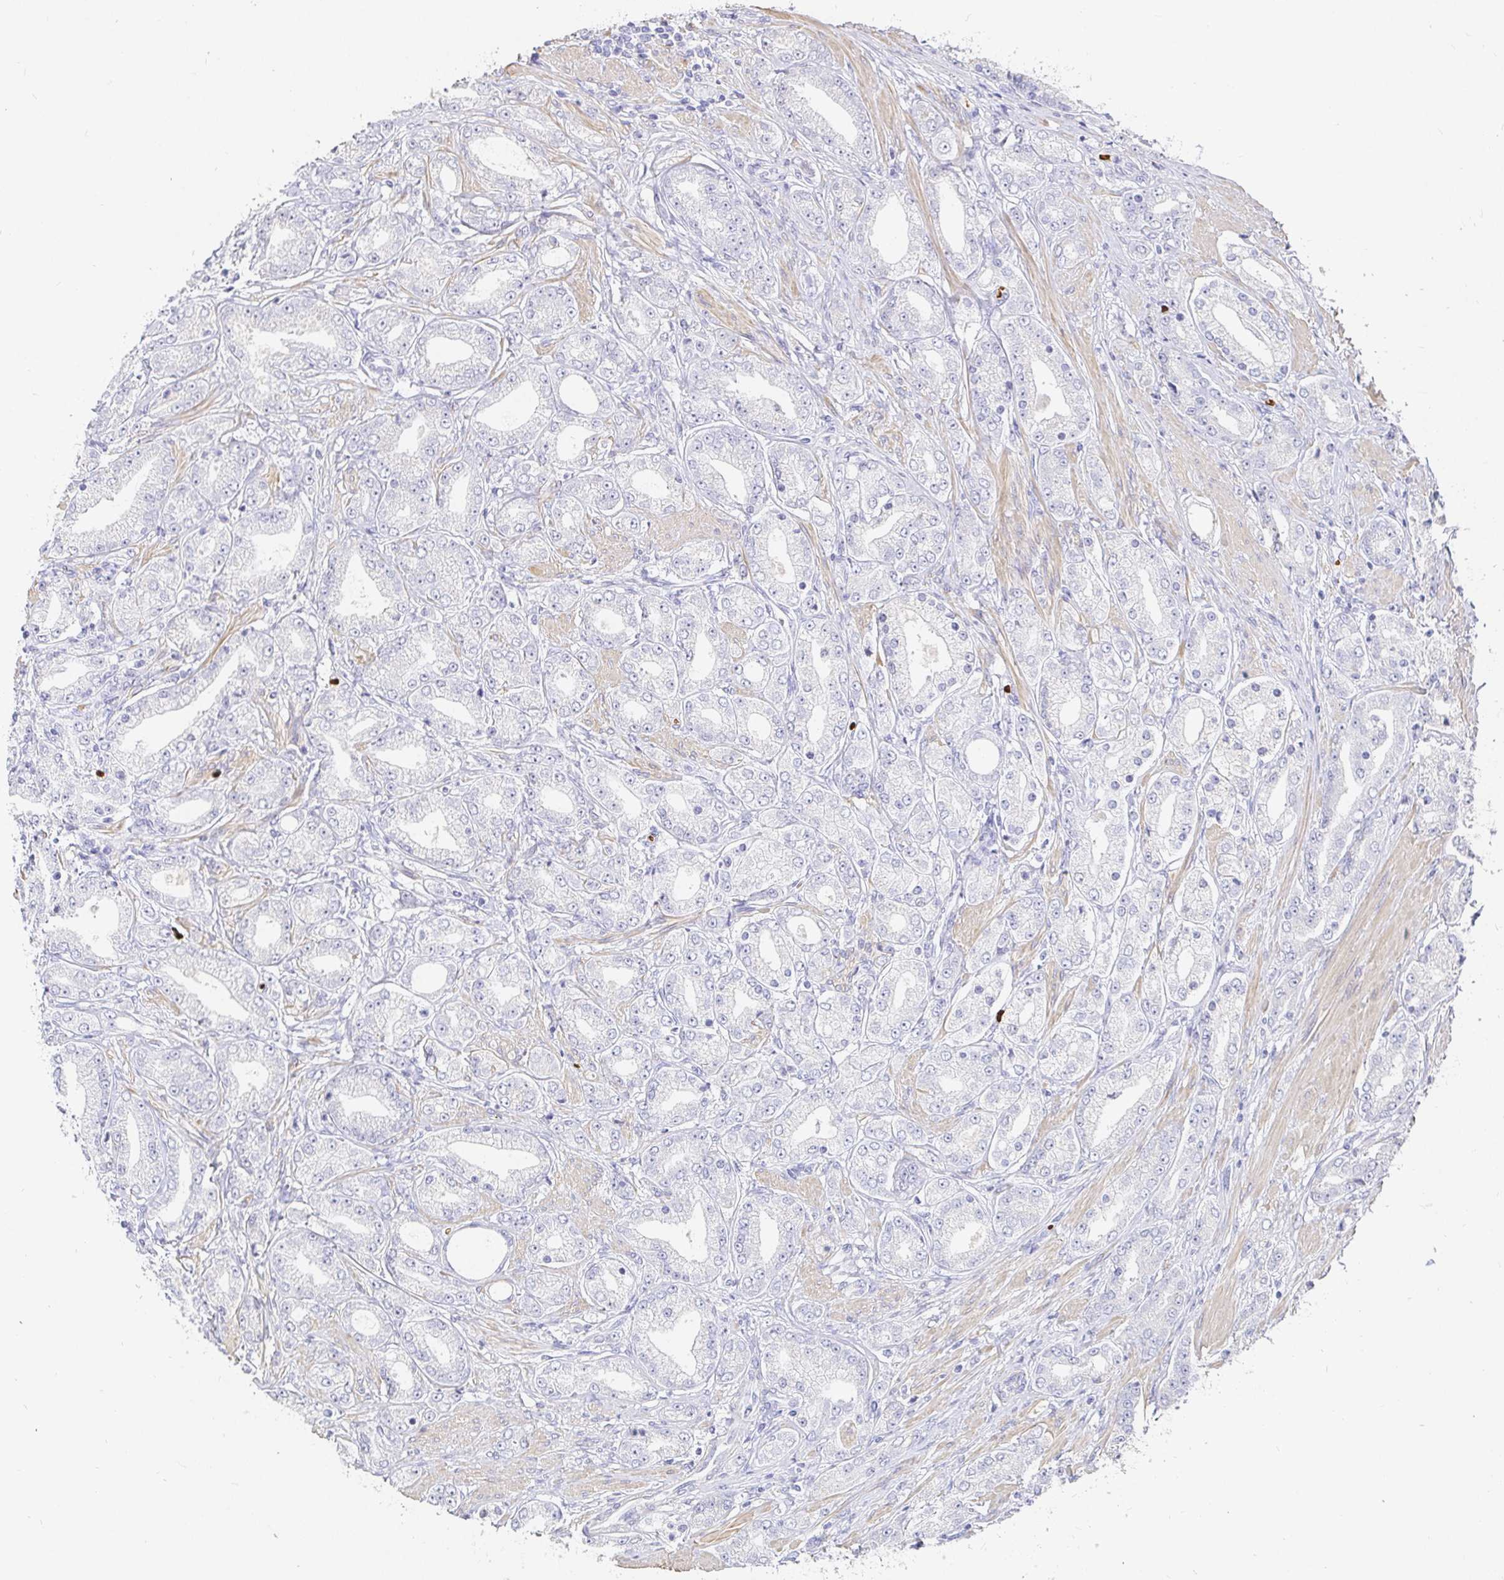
{"staining": {"intensity": "negative", "quantity": "none", "location": "none"}, "tissue": "prostate cancer", "cell_type": "Tumor cells", "image_type": "cancer", "snomed": [{"axis": "morphology", "description": "Adenocarcinoma, High grade"}, {"axis": "topography", "description": "Prostate"}], "caption": "High power microscopy photomicrograph of an immunohistochemistry (IHC) histopathology image of prostate cancer, revealing no significant staining in tumor cells.", "gene": "FGF21", "patient": {"sex": "male", "age": 67}}